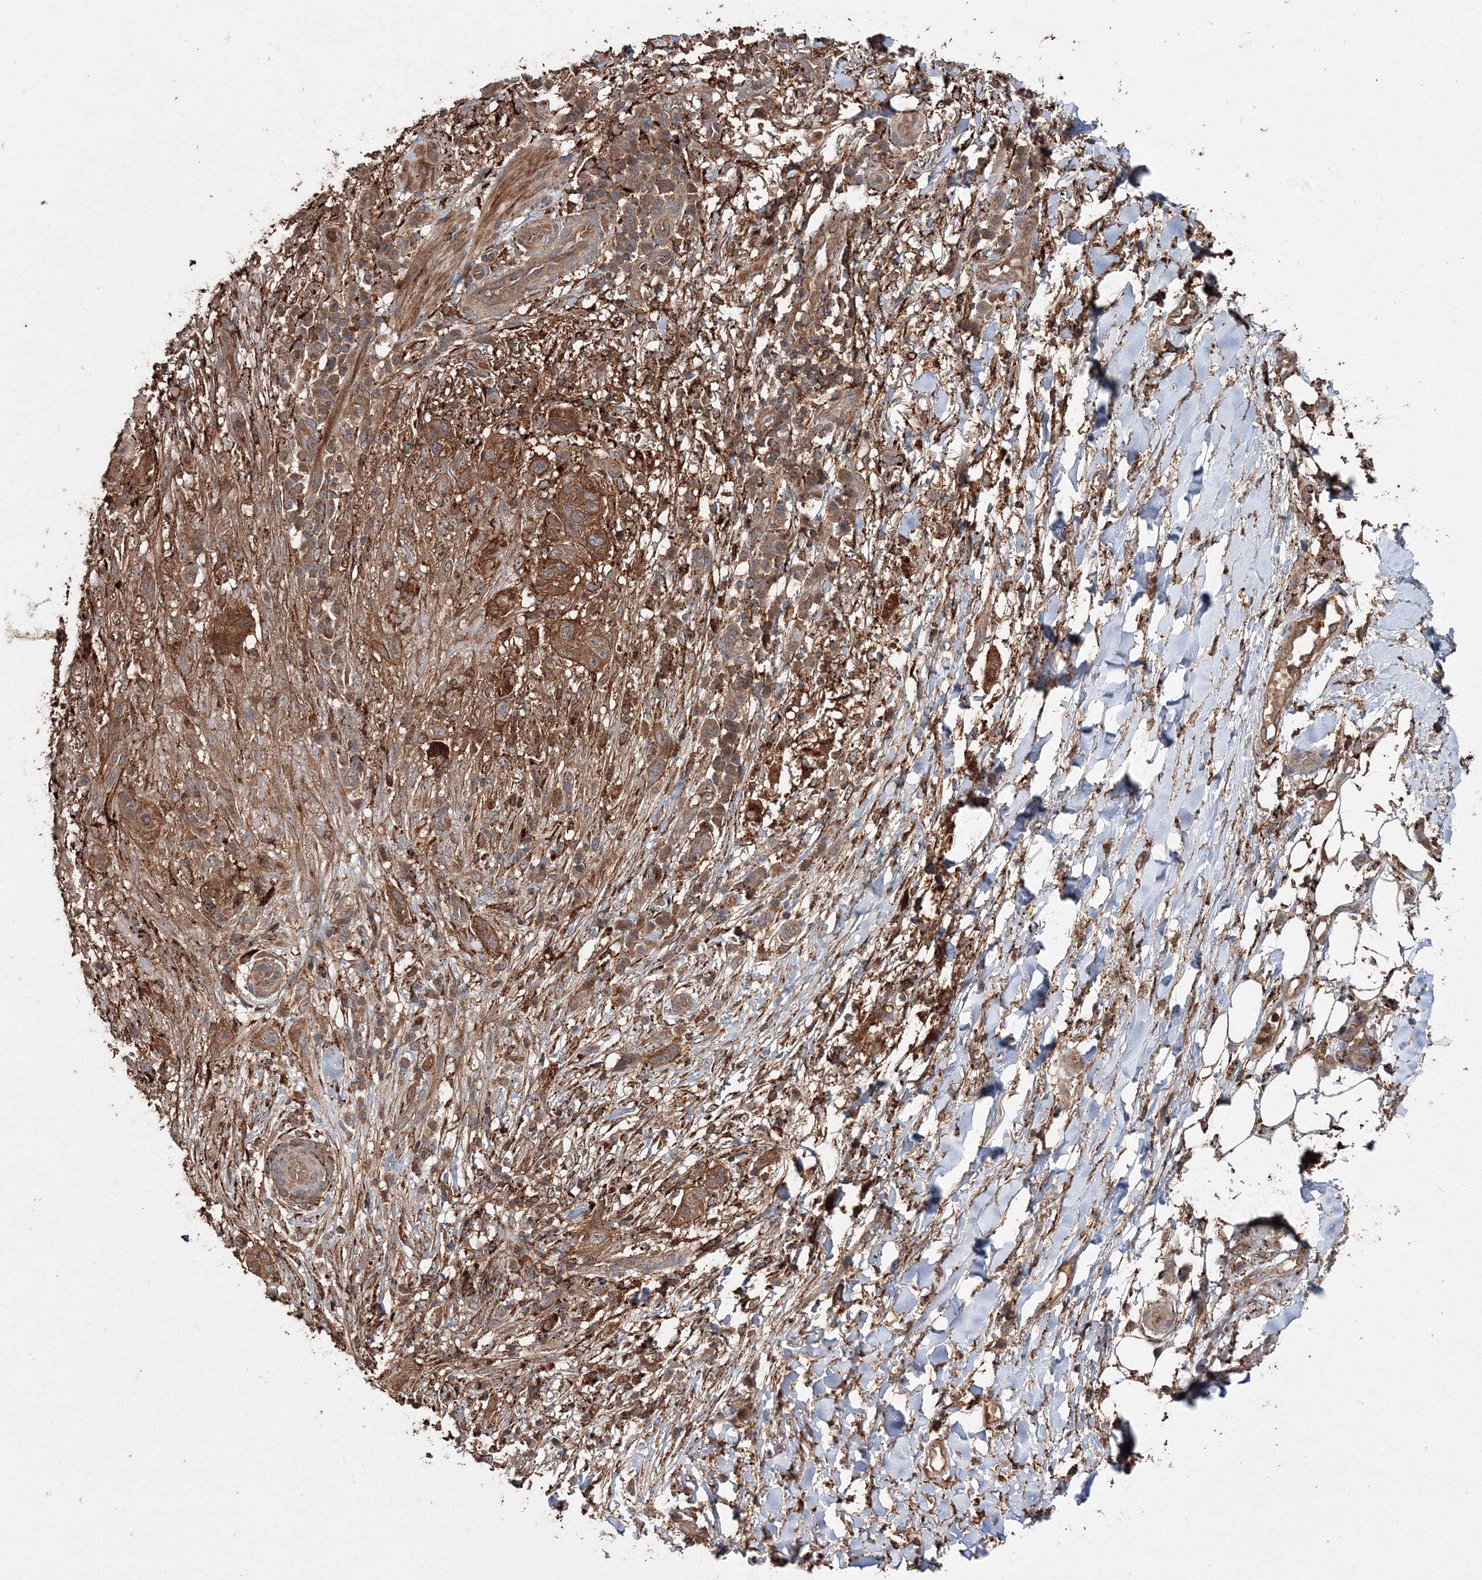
{"staining": {"intensity": "moderate", "quantity": ">75%", "location": "cytoplasmic/membranous"}, "tissue": "skin cancer", "cell_type": "Tumor cells", "image_type": "cancer", "snomed": [{"axis": "morphology", "description": "Normal tissue, NOS"}, {"axis": "morphology", "description": "Squamous cell carcinoma, NOS"}, {"axis": "topography", "description": "Skin"}], "caption": "A histopathology image of human skin cancer (squamous cell carcinoma) stained for a protein reveals moderate cytoplasmic/membranous brown staining in tumor cells.", "gene": "DDO", "patient": {"sex": "female", "age": 96}}